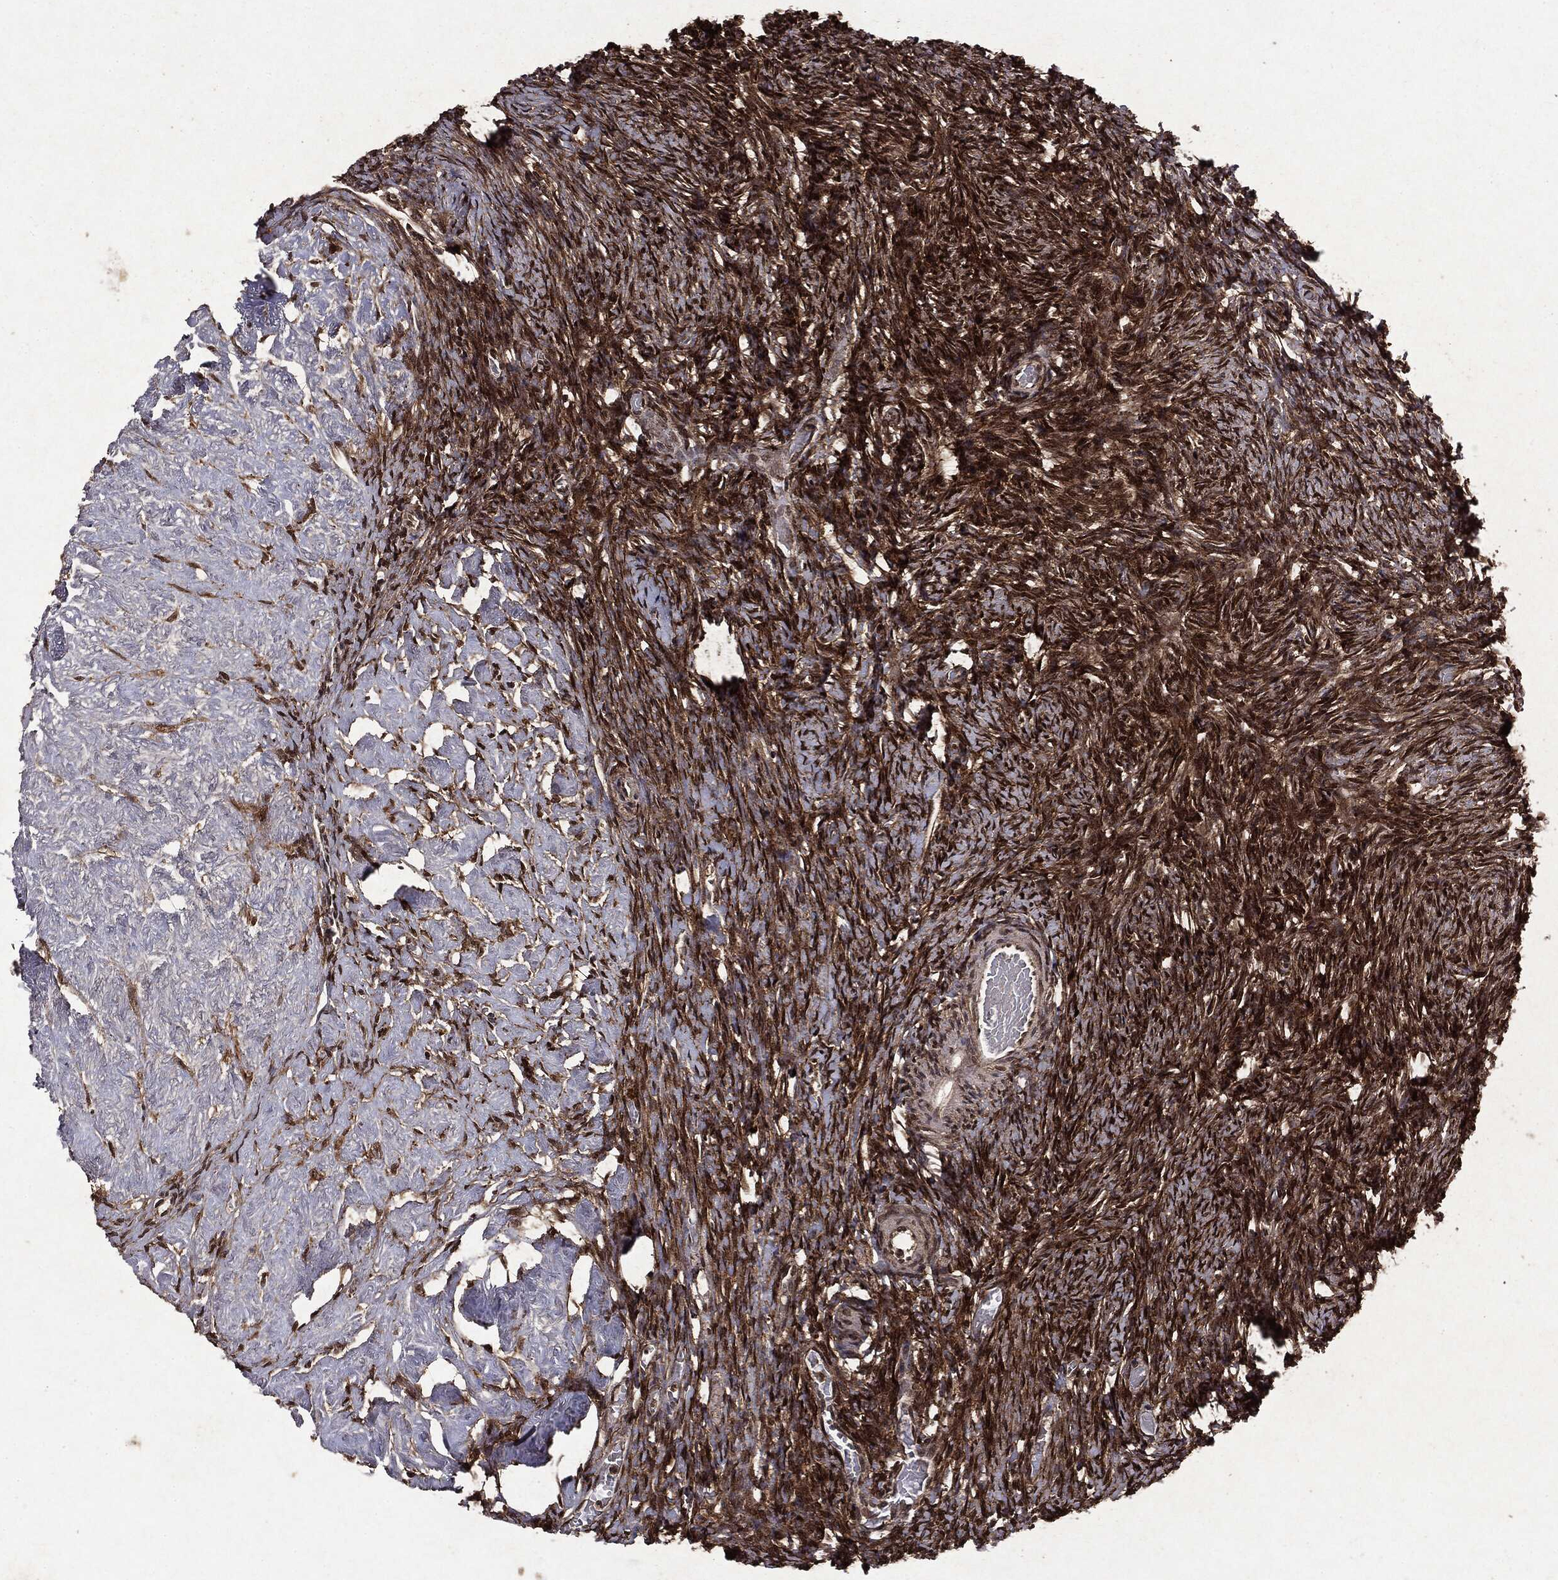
{"staining": {"intensity": "moderate", "quantity": ">75%", "location": "cytoplasmic/membranous,nuclear"}, "tissue": "ovary", "cell_type": "Follicle cells", "image_type": "normal", "snomed": [{"axis": "morphology", "description": "Normal tissue, NOS"}, {"axis": "topography", "description": "Ovary"}], "caption": "Ovary stained for a protein reveals moderate cytoplasmic/membranous,nuclear positivity in follicle cells. The staining was performed using DAB to visualize the protein expression in brown, while the nuclei were stained in blue with hematoxylin (Magnification: 20x).", "gene": "PEBP1", "patient": {"sex": "female", "age": 39}}